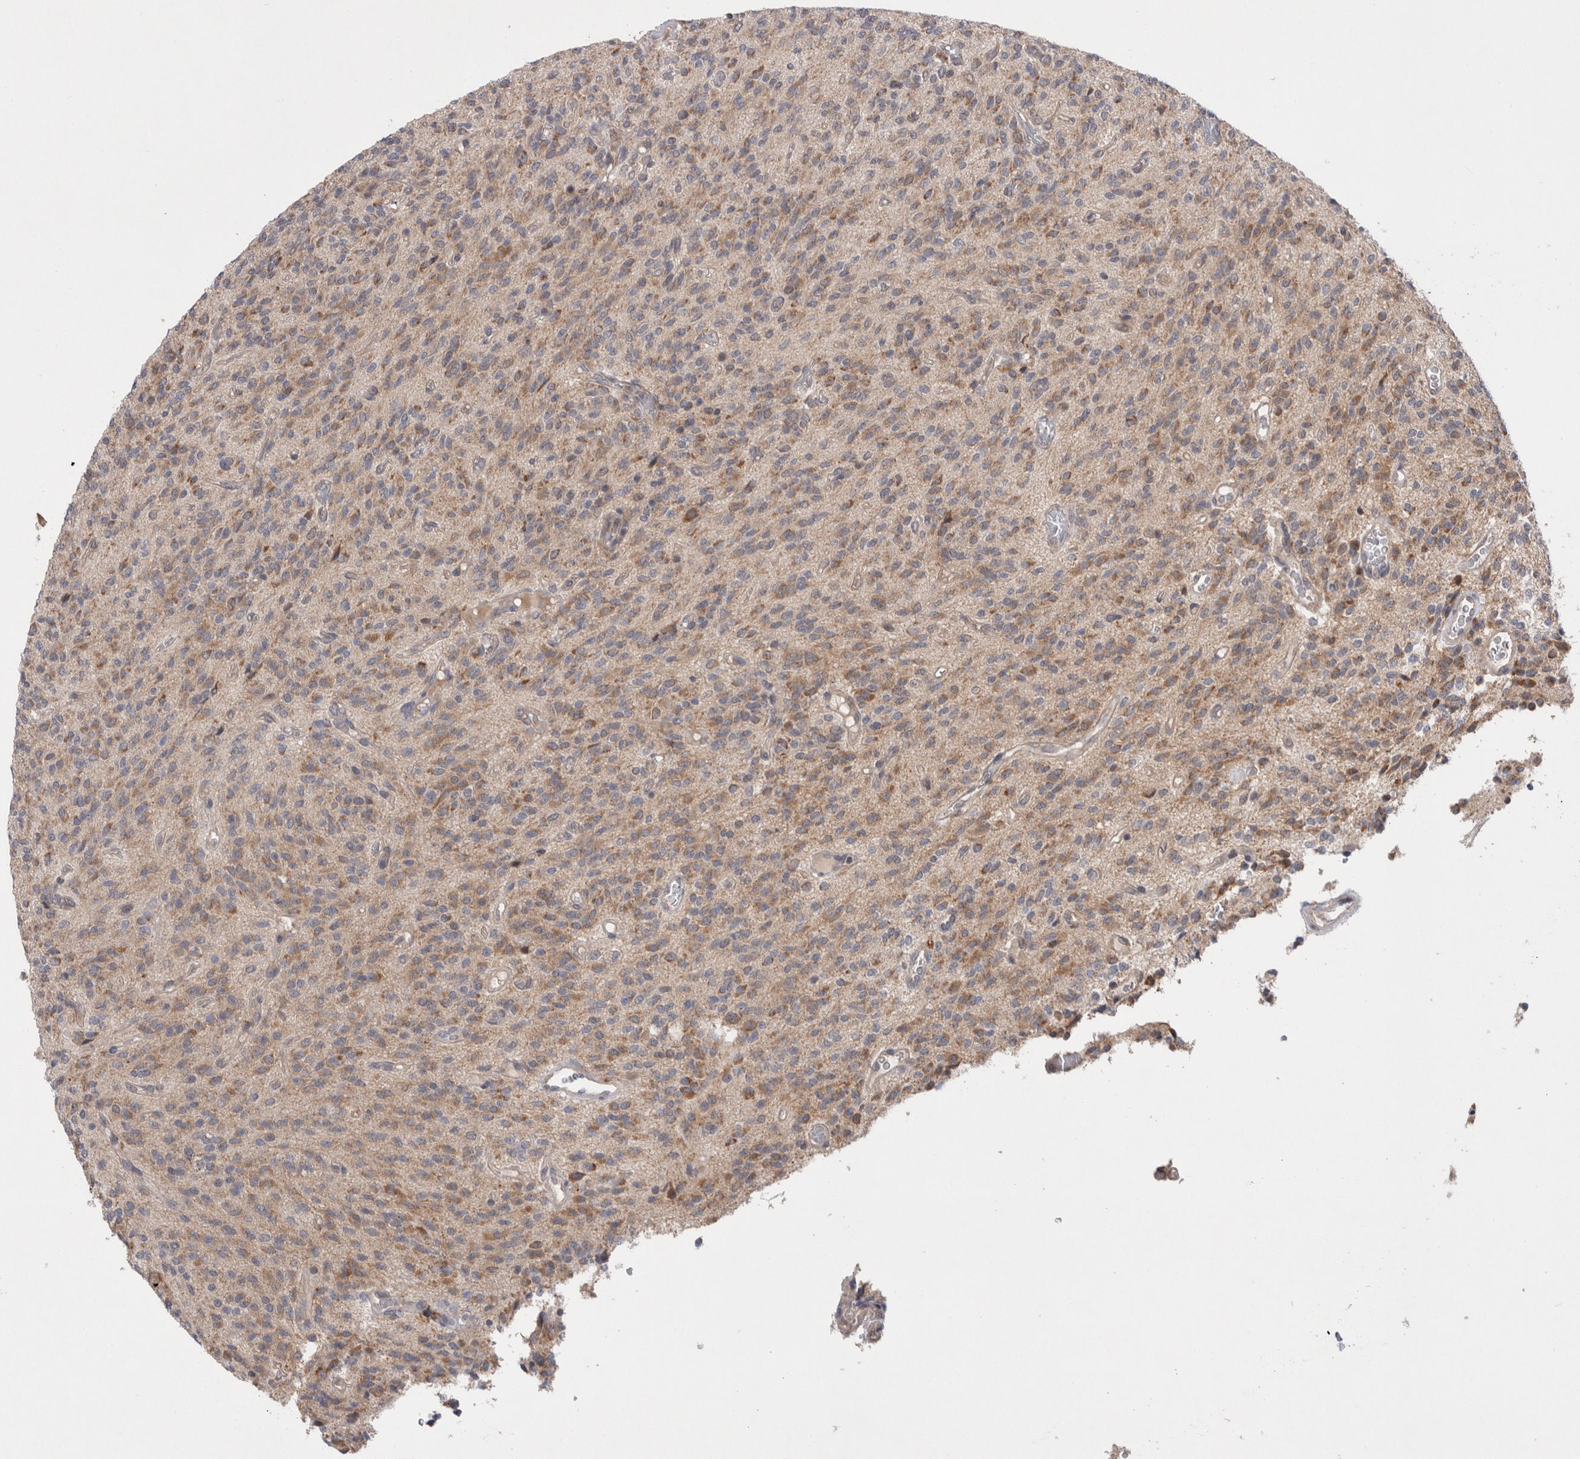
{"staining": {"intensity": "moderate", "quantity": "25%-75%", "location": "cytoplasmic/membranous"}, "tissue": "glioma", "cell_type": "Tumor cells", "image_type": "cancer", "snomed": [{"axis": "morphology", "description": "Glioma, malignant, High grade"}, {"axis": "topography", "description": "Brain"}], "caption": "The image shows staining of malignant high-grade glioma, revealing moderate cytoplasmic/membranous protein expression (brown color) within tumor cells.", "gene": "MRPL37", "patient": {"sex": "male", "age": 34}}